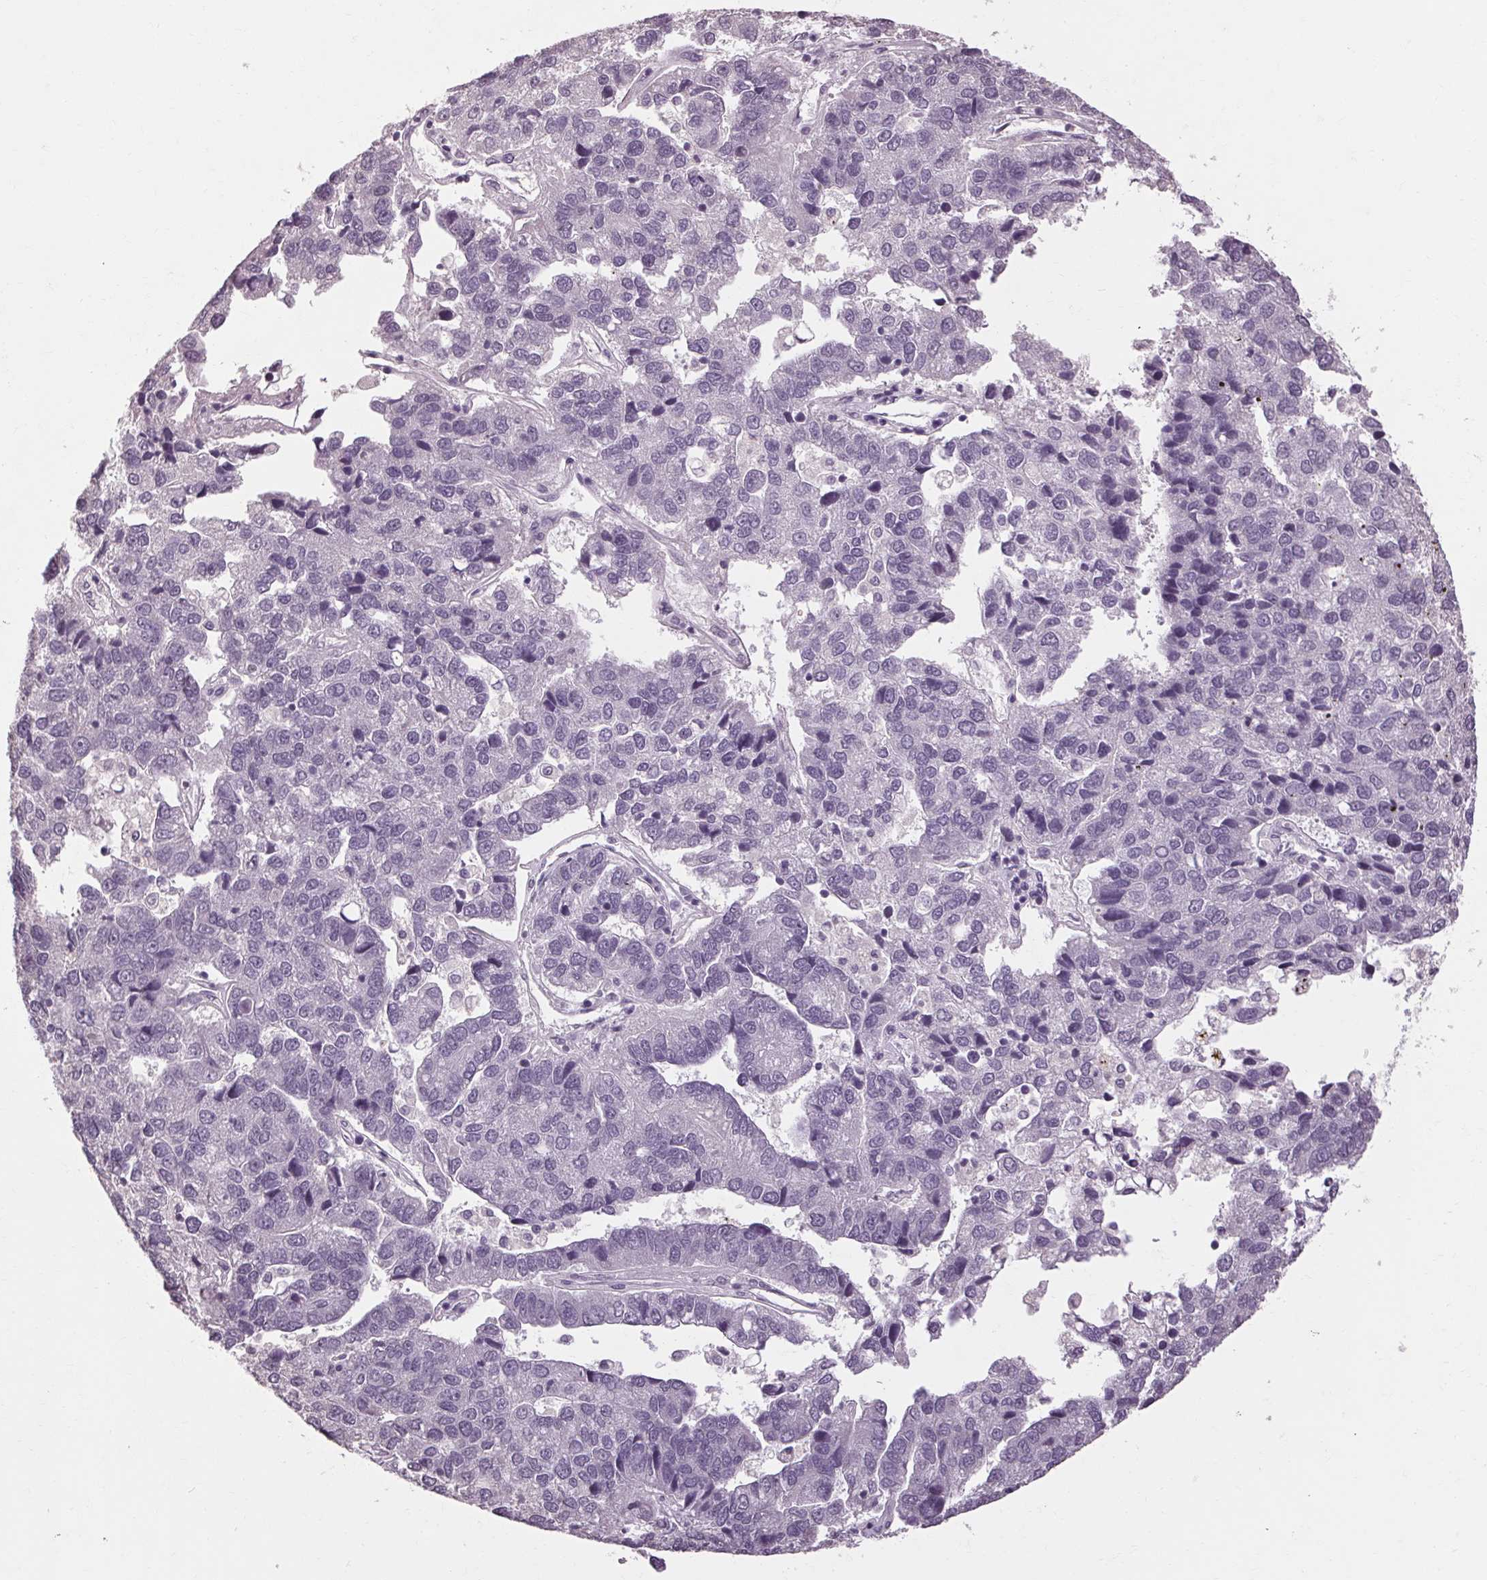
{"staining": {"intensity": "negative", "quantity": "none", "location": "none"}, "tissue": "pancreatic cancer", "cell_type": "Tumor cells", "image_type": "cancer", "snomed": [{"axis": "morphology", "description": "Adenocarcinoma, NOS"}, {"axis": "topography", "description": "Pancreas"}], "caption": "DAB immunohistochemical staining of human pancreatic cancer shows no significant staining in tumor cells. (Brightfield microscopy of DAB immunohistochemistry at high magnification).", "gene": "POMC", "patient": {"sex": "female", "age": 61}}